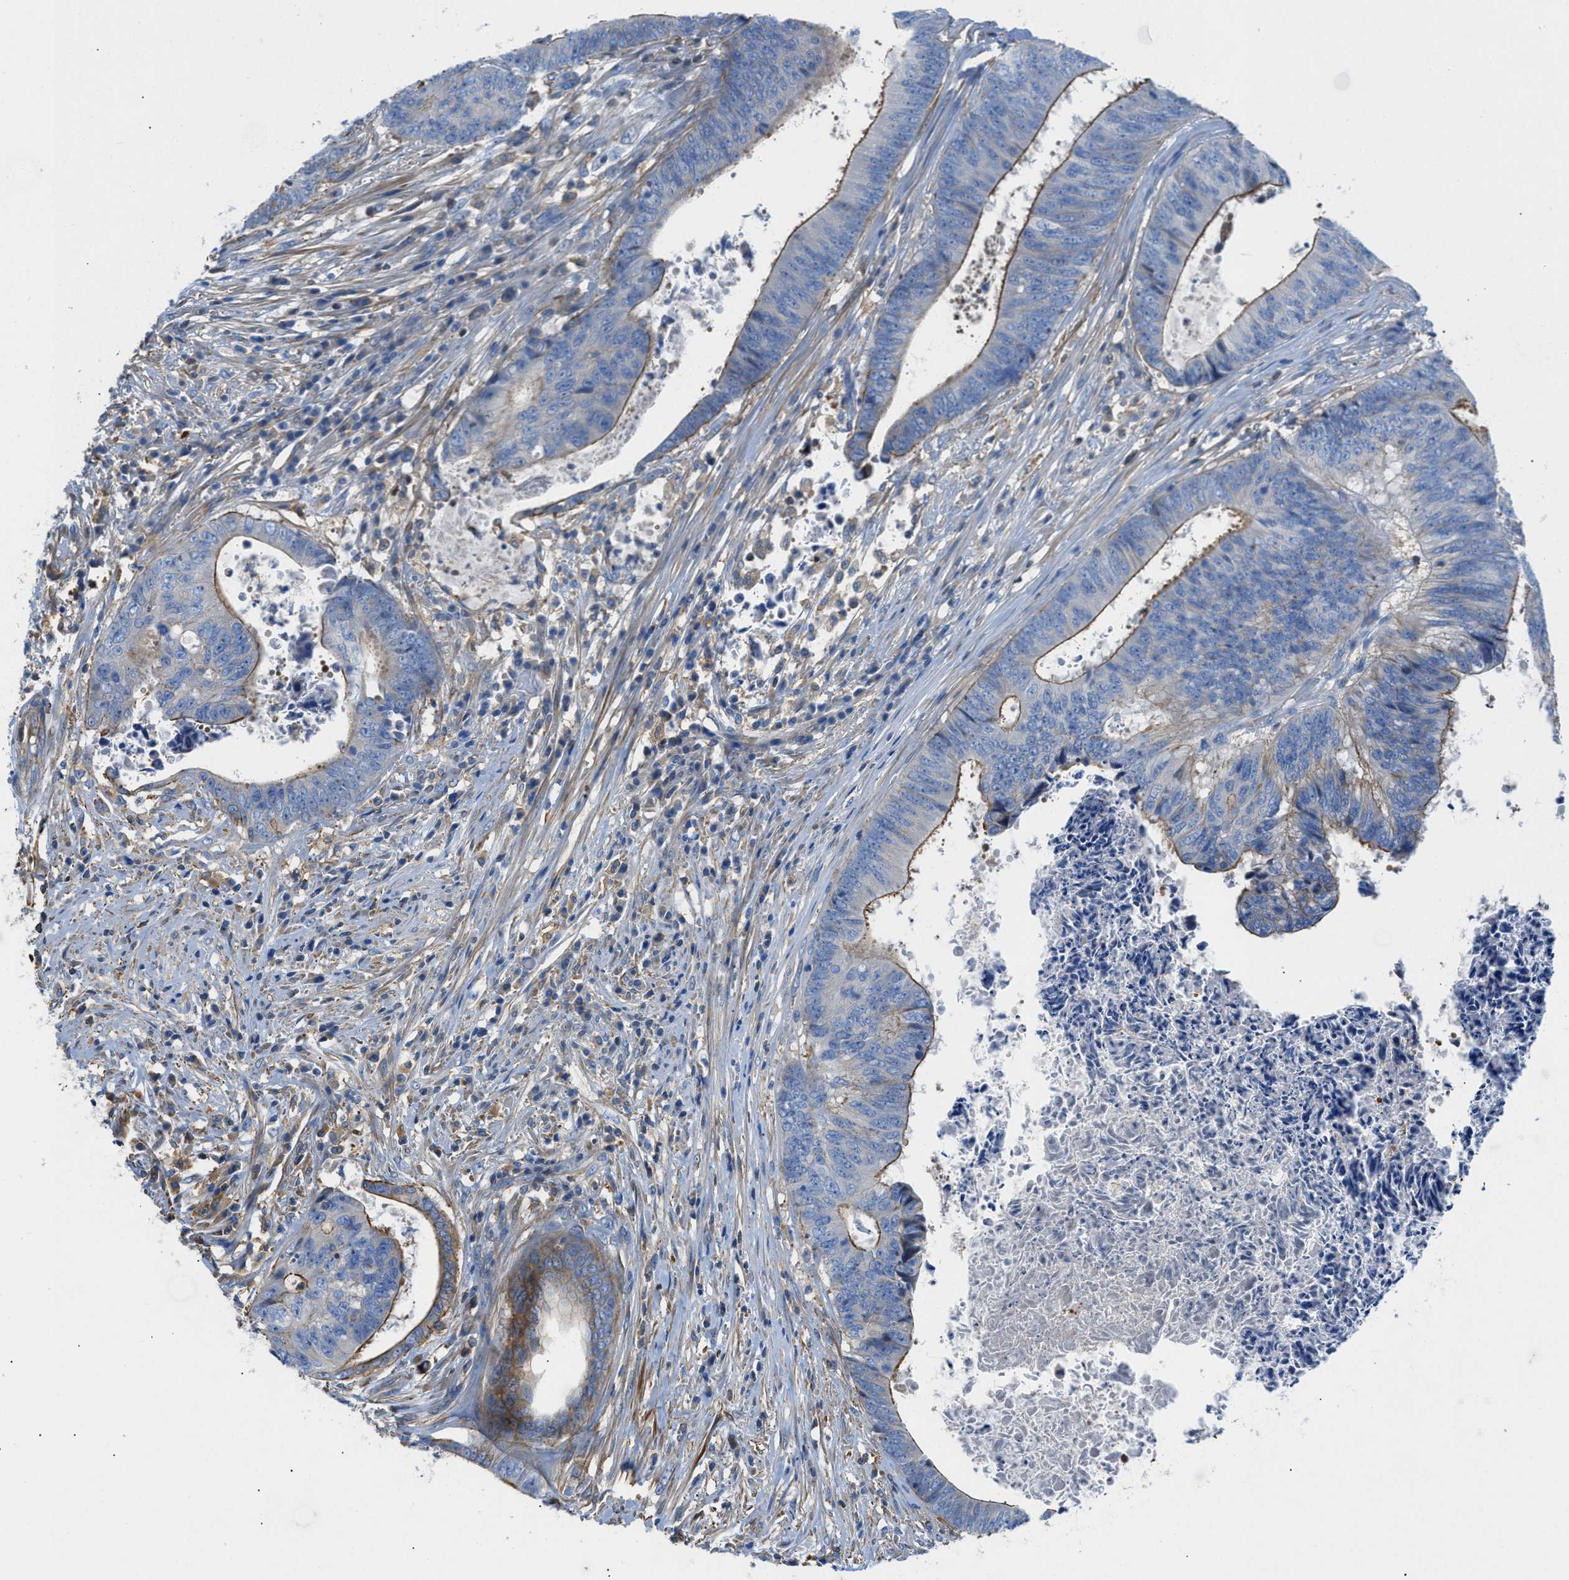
{"staining": {"intensity": "moderate", "quantity": "<25%", "location": "cytoplasmic/membranous"}, "tissue": "colorectal cancer", "cell_type": "Tumor cells", "image_type": "cancer", "snomed": [{"axis": "morphology", "description": "Adenocarcinoma, NOS"}, {"axis": "topography", "description": "Rectum"}], "caption": "Protein staining of colorectal cancer tissue displays moderate cytoplasmic/membranous expression in approximately <25% of tumor cells. Nuclei are stained in blue.", "gene": "ATP6V0D1", "patient": {"sex": "male", "age": 72}}